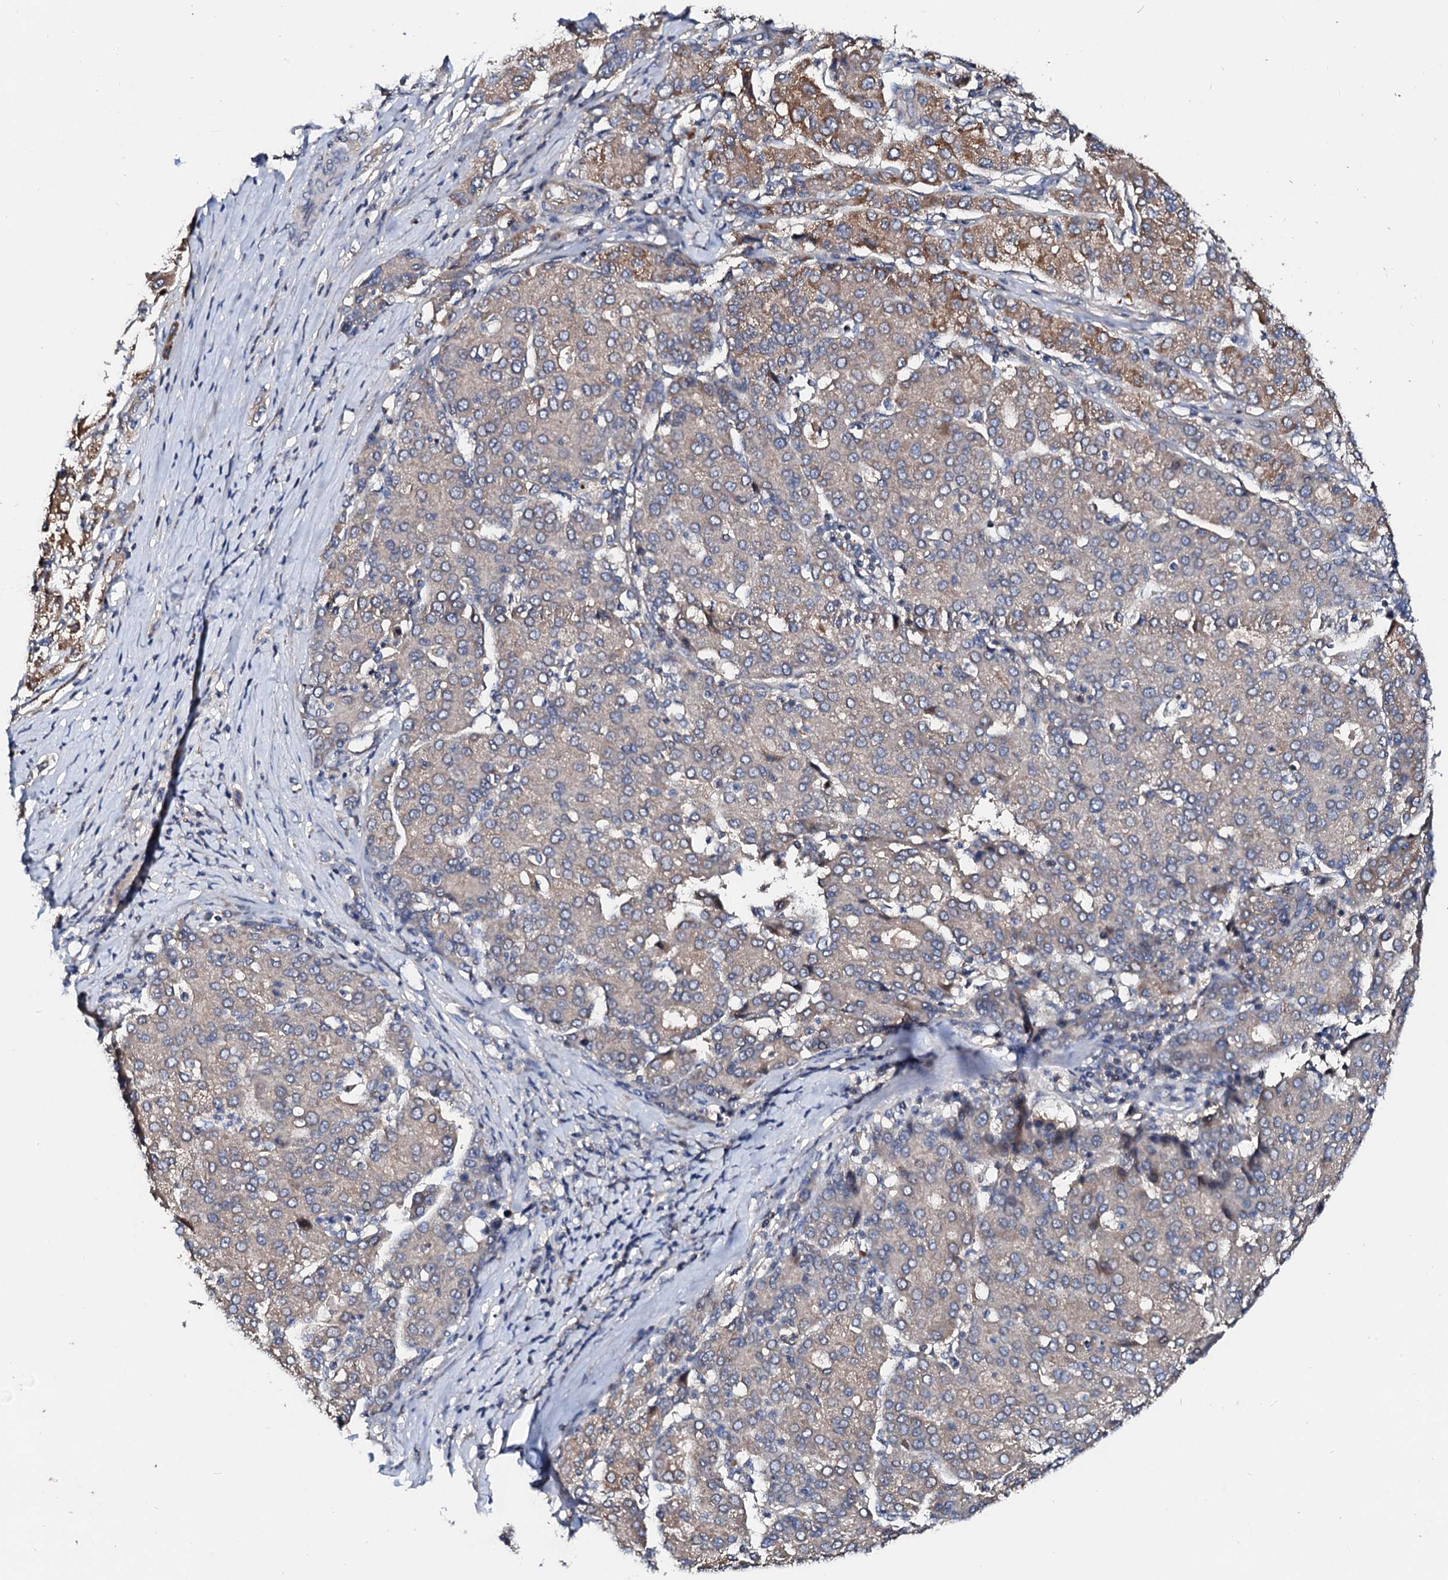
{"staining": {"intensity": "moderate", "quantity": "<25%", "location": "cytoplasmic/membranous"}, "tissue": "liver cancer", "cell_type": "Tumor cells", "image_type": "cancer", "snomed": [{"axis": "morphology", "description": "Carcinoma, Hepatocellular, NOS"}, {"axis": "topography", "description": "Liver"}], "caption": "Immunohistochemistry staining of liver cancer (hepatocellular carcinoma), which reveals low levels of moderate cytoplasmic/membranous positivity in about <25% of tumor cells indicating moderate cytoplasmic/membranous protein staining. The staining was performed using DAB (3,3'-diaminobenzidine) (brown) for protein detection and nuclei were counterstained in hematoxylin (blue).", "gene": "FIBIN", "patient": {"sex": "male", "age": 65}}